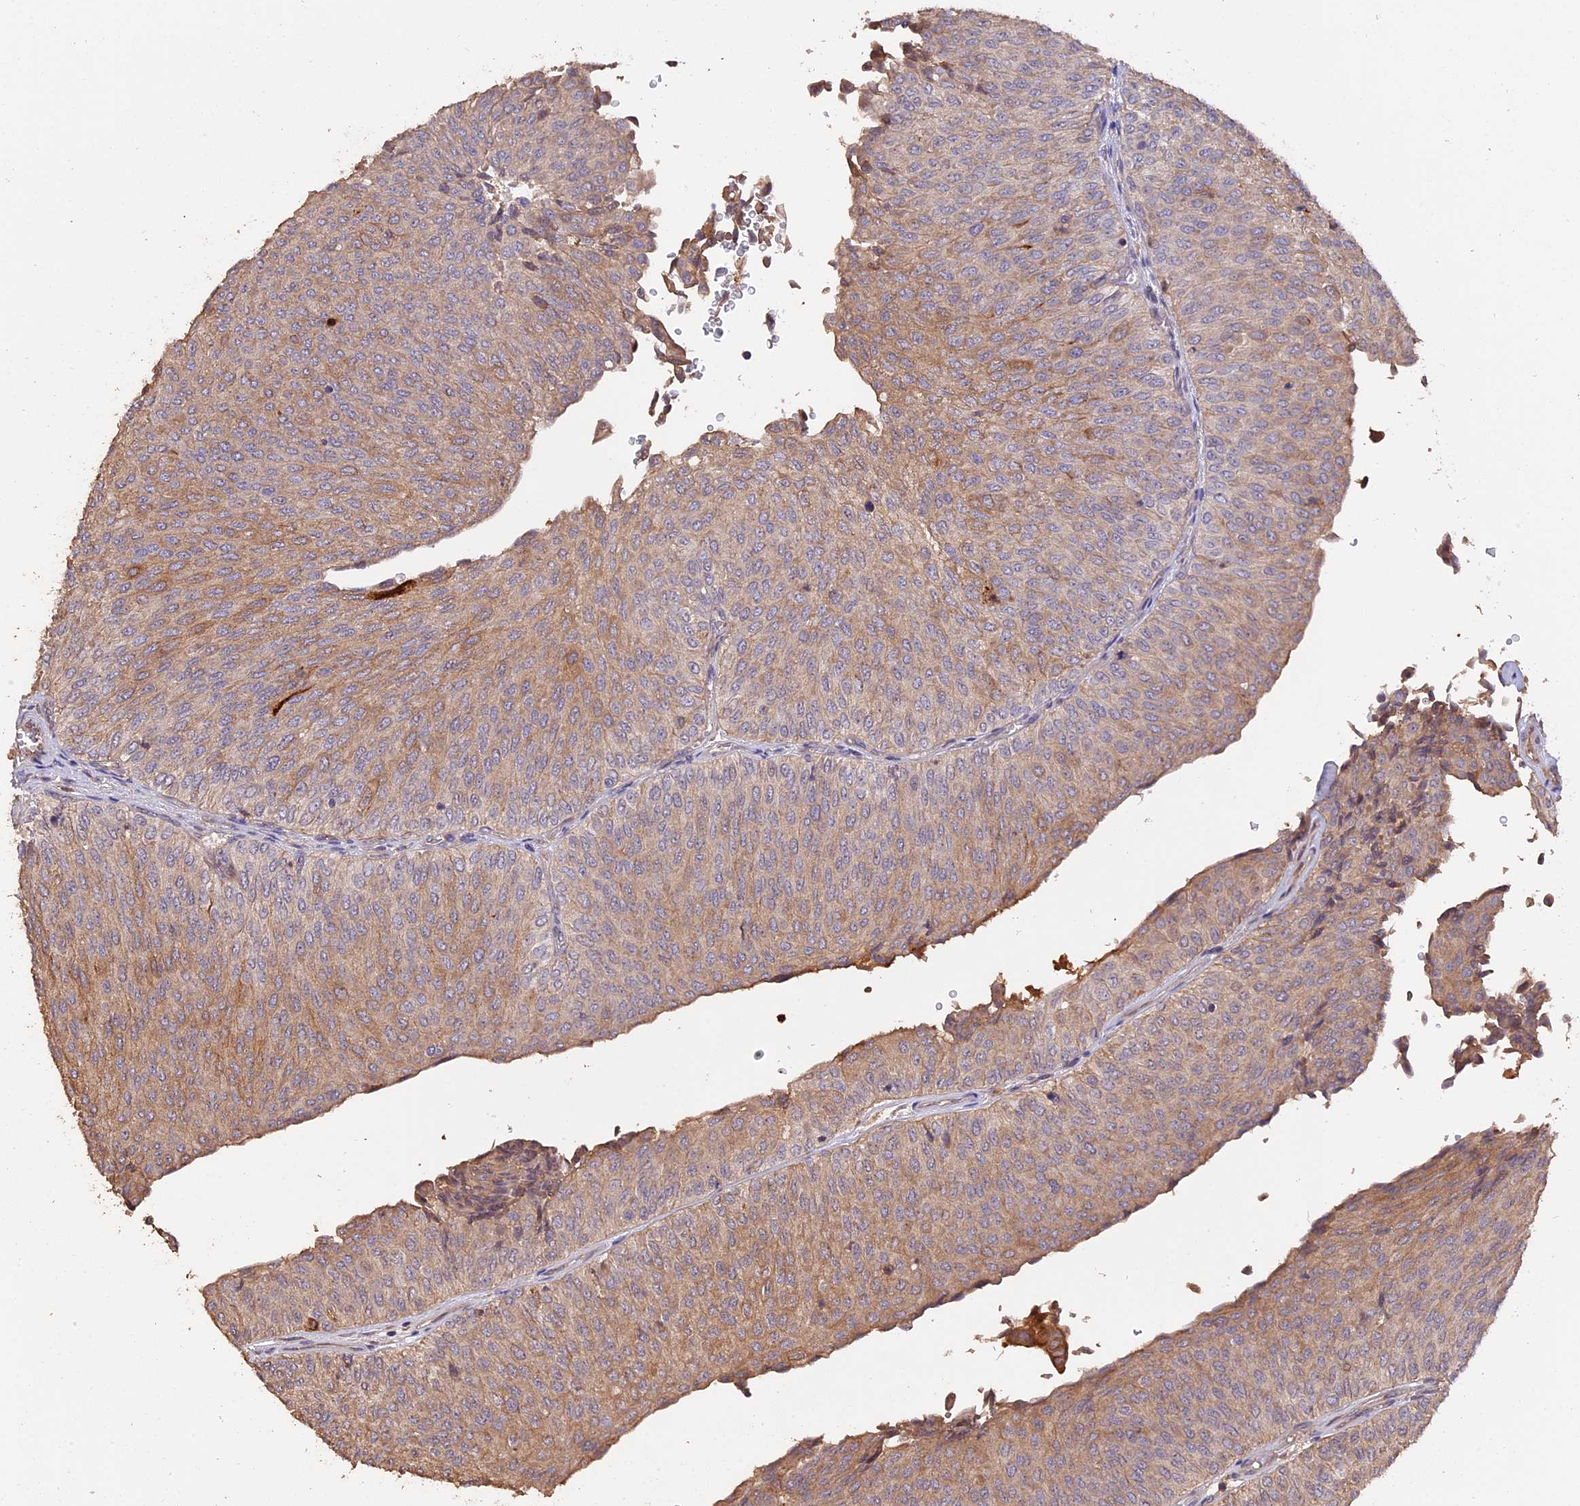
{"staining": {"intensity": "moderate", "quantity": "25%-75%", "location": "cytoplasmic/membranous"}, "tissue": "urothelial cancer", "cell_type": "Tumor cells", "image_type": "cancer", "snomed": [{"axis": "morphology", "description": "Urothelial carcinoma, Low grade"}, {"axis": "topography", "description": "Urinary bladder"}], "caption": "This is an image of IHC staining of urothelial cancer, which shows moderate positivity in the cytoplasmic/membranous of tumor cells.", "gene": "RASAL1", "patient": {"sex": "male", "age": 78}}